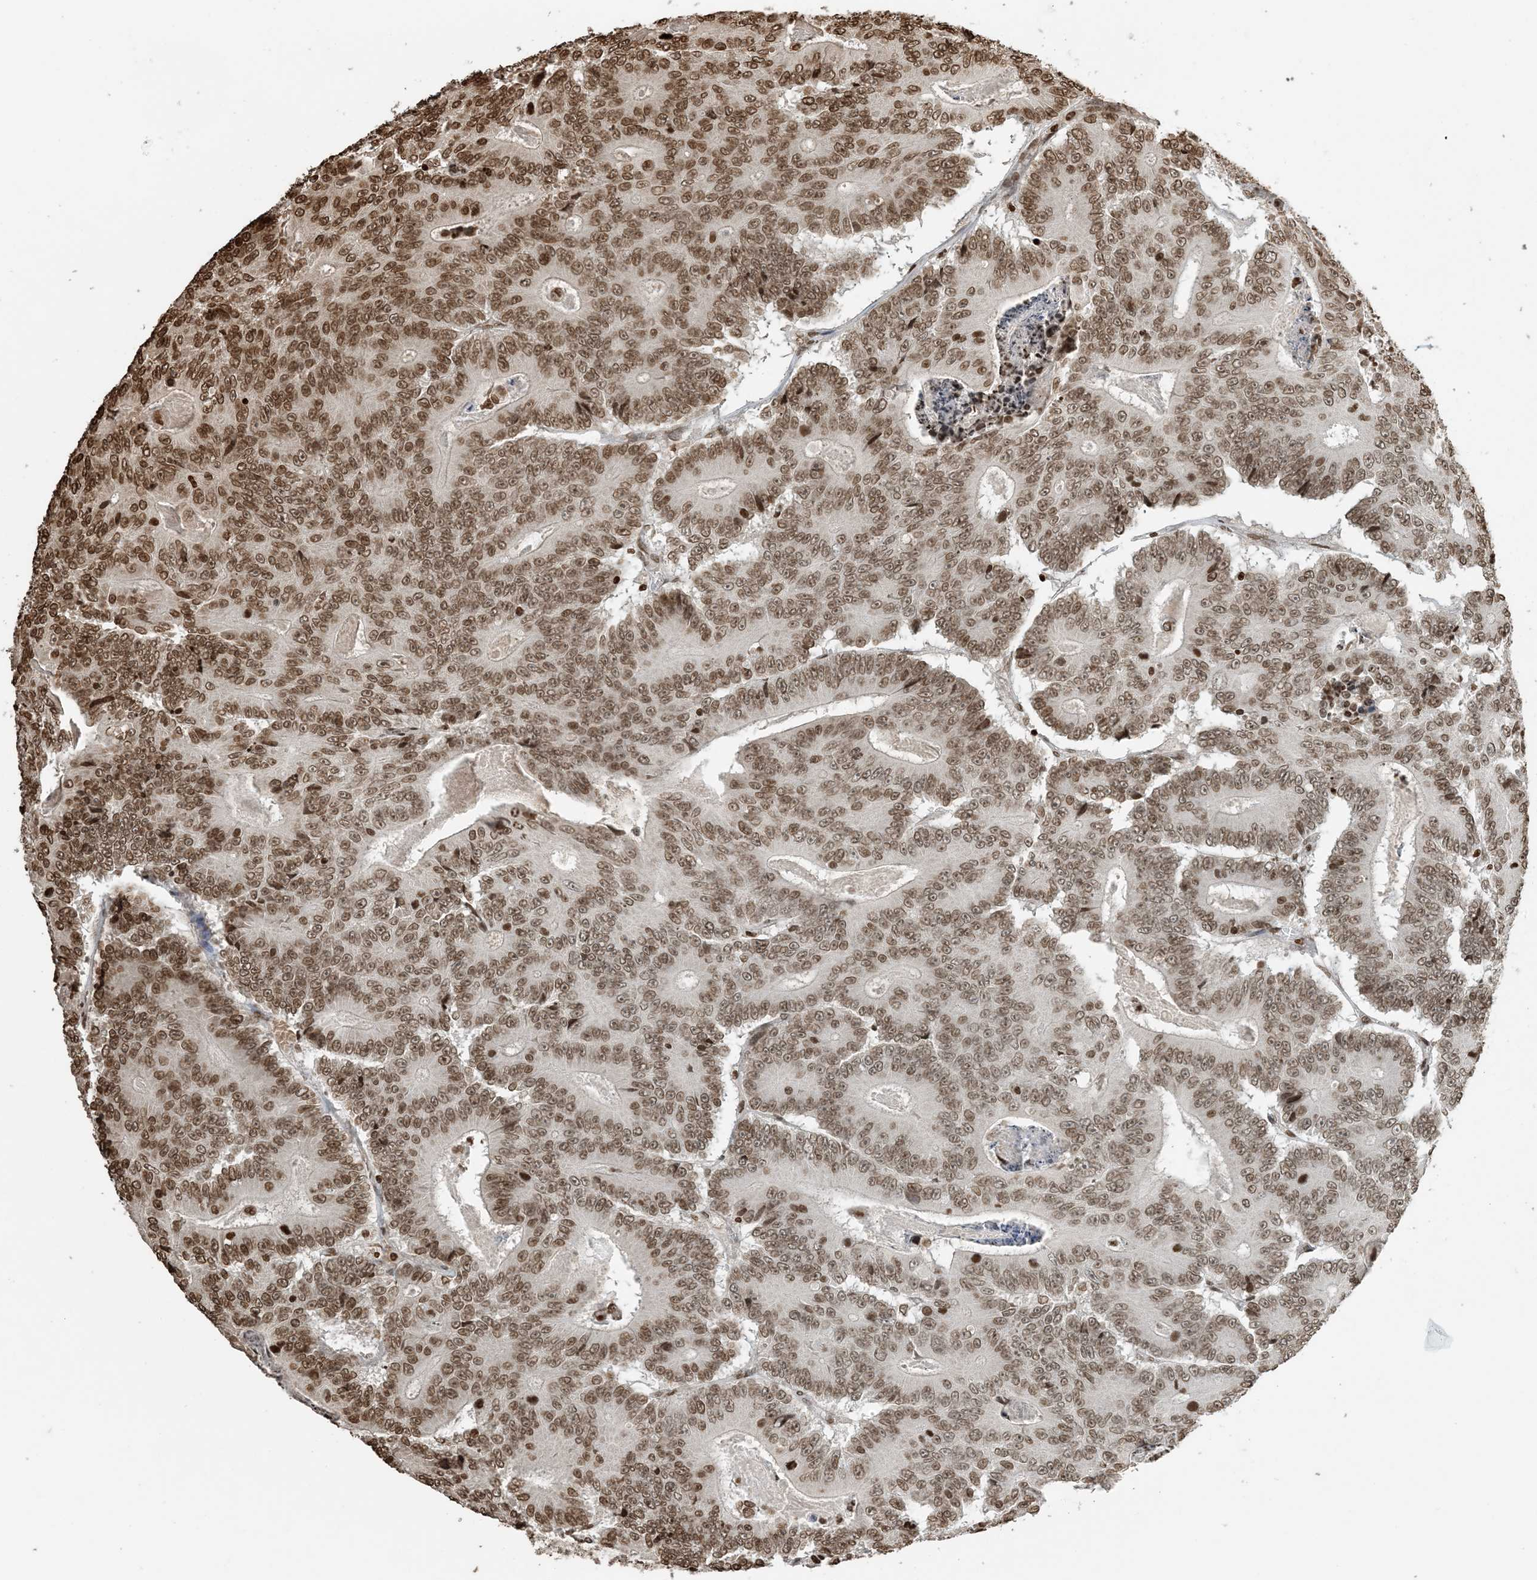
{"staining": {"intensity": "moderate", "quantity": ">75%", "location": "nuclear"}, "tissue": "colorectal cancer", "cell_type": "Tumor cells", "image_type": "cancer", "snomed": [{"axis": "morphology", "description": "Adenocarcinoma, NOS"}, {"axis": "topography", "description": "Colon"}], "caption": "Moderate nuclear protein expression is seen in about >75% of tumor cells in colorectal cancer (adenocarcinoma). The staining was performed using DAB, with brown indicating positive protein expression. Nuclei are stained blue with hematoxylin.", "gene": "H3-3B", "patient": {"sex": "male", "age": 83}}